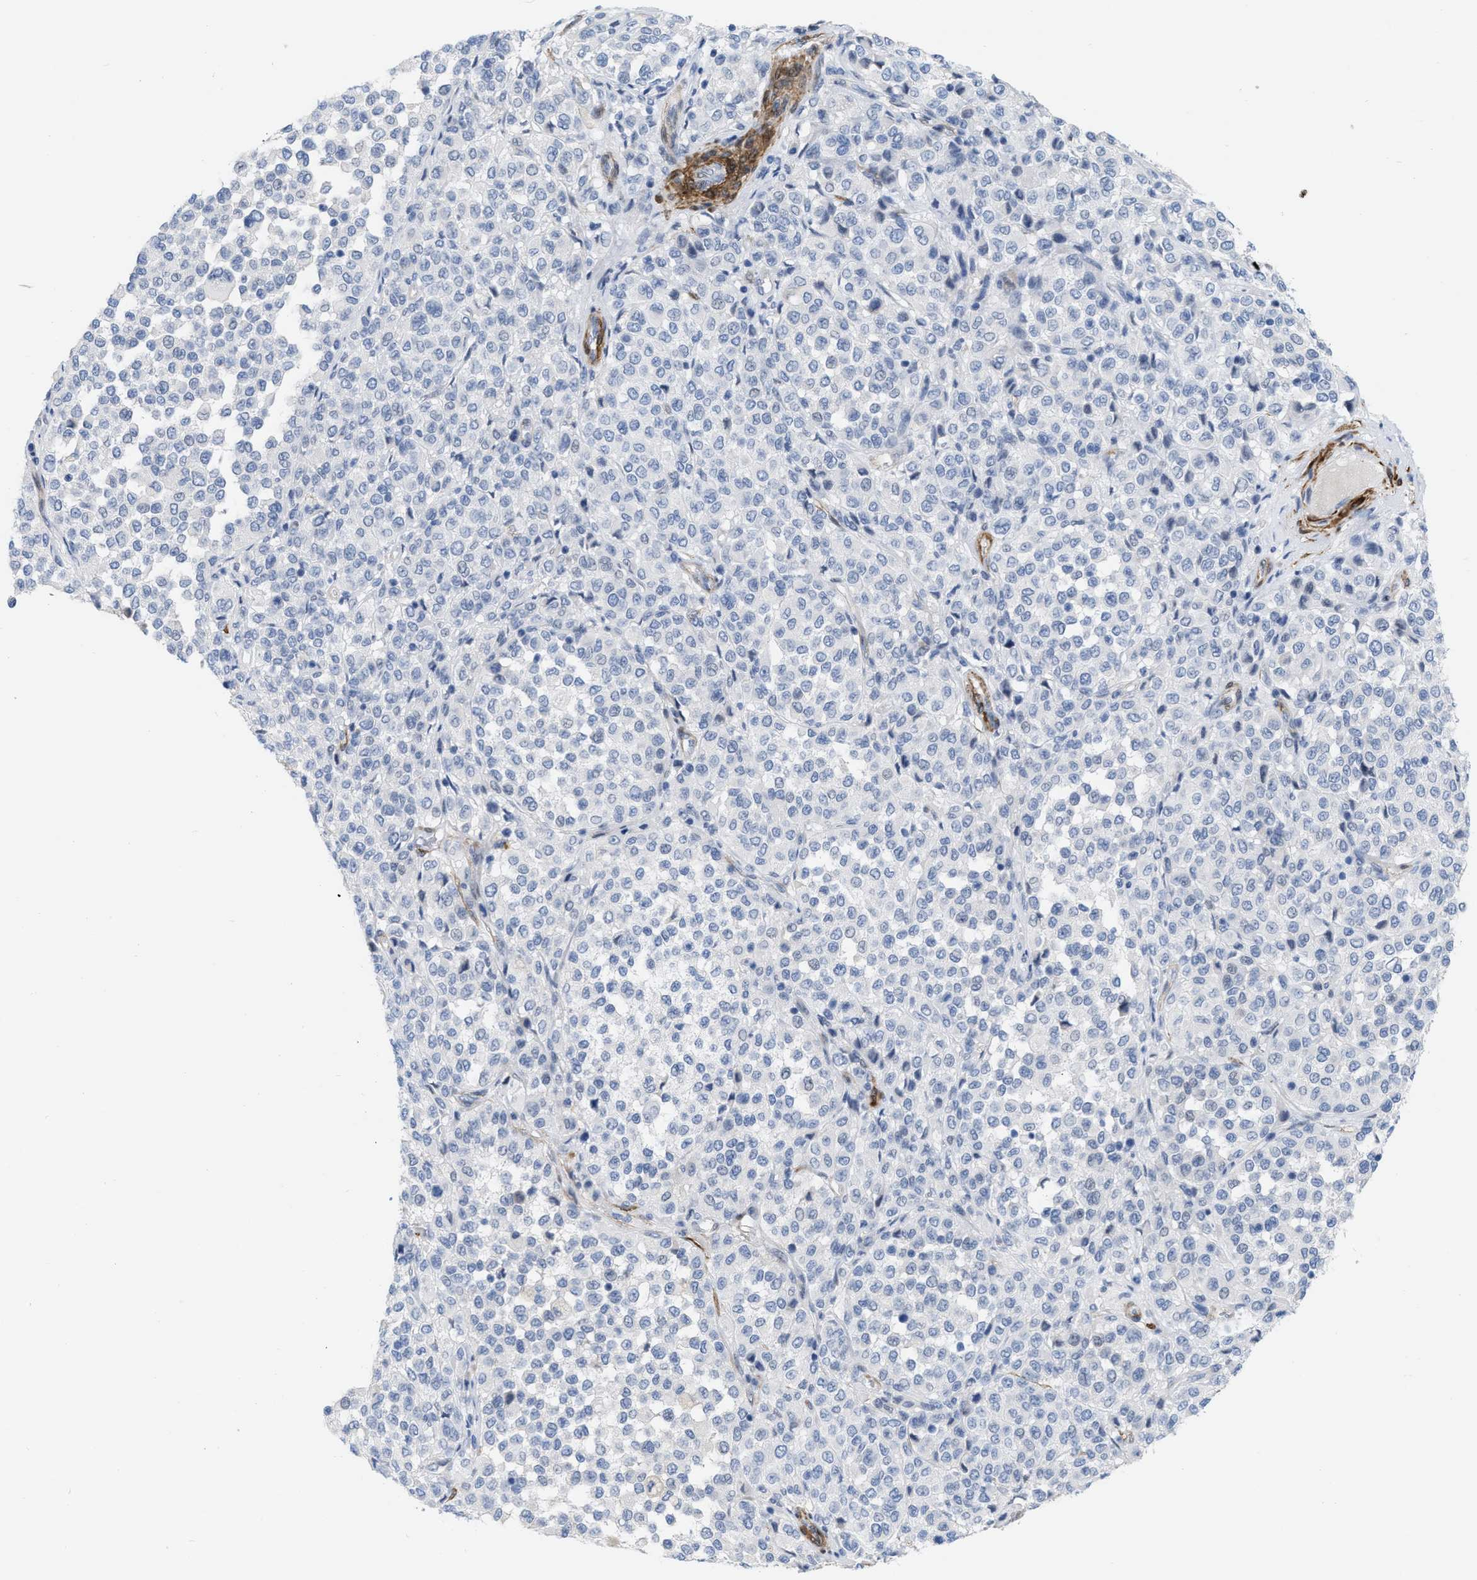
{"staining": {"intensity": "negative", "quantity": "none", "location": "none"}, "tissue": "melanoma", "cell_type": "Tumor cells", "image_type": "cancer", "snomed": [{"axis": "morphology", "description": "Malignant melanoma, Metastatic site"}, {"axis": "topography", "description": "Pancreas"}], "caption": "Immunohistochemistry histopathology image of malignant melanoma (metastatic site) stained for a protein (brown), which displays no staining in tumor cells.", "gene": "TAGLN", "patient": {"sex": "female", "age": 30}}